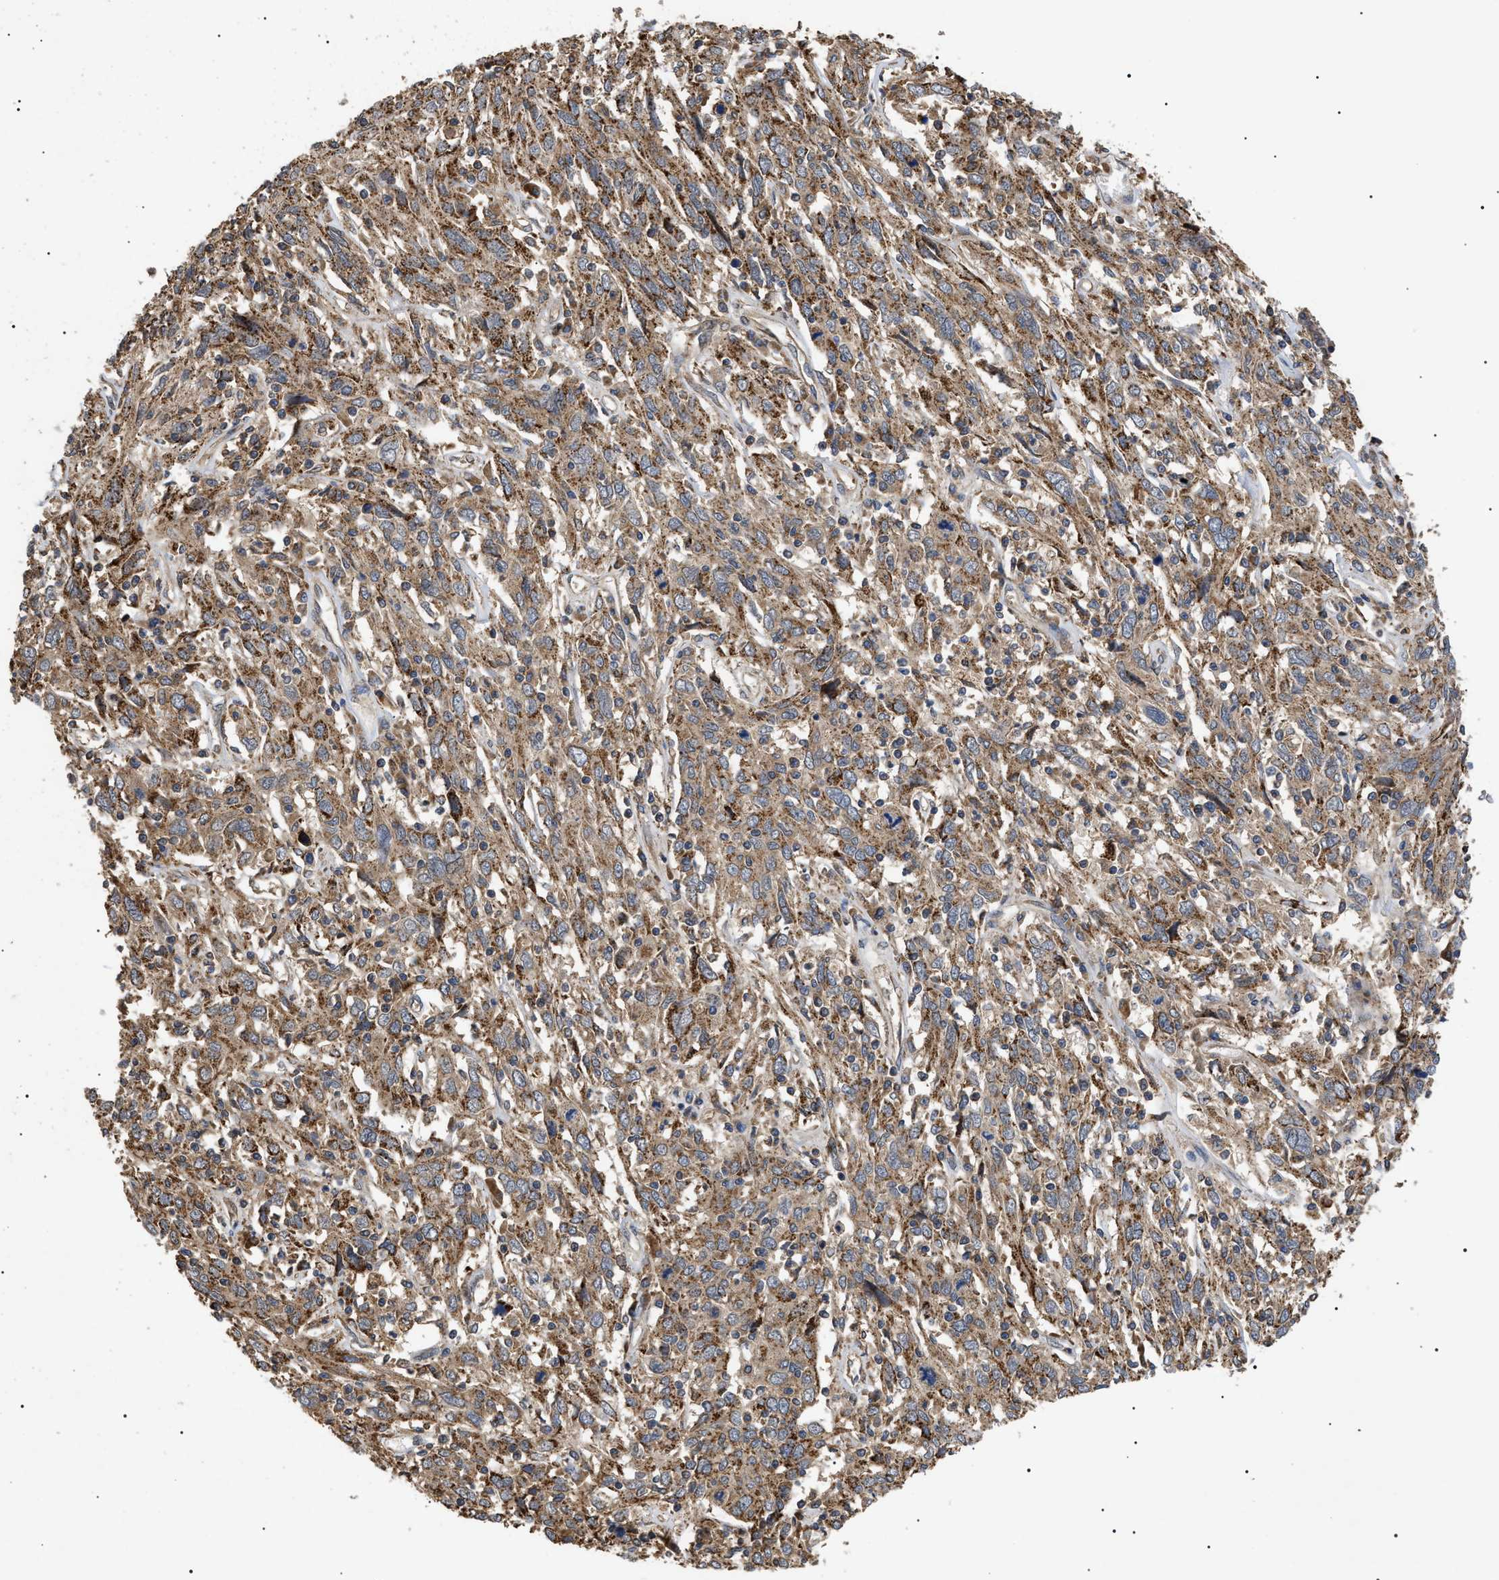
{"staining": {"intensity": "moderate", "quantity": ">75%", "location": "cytoplasmic/membranous"}, "tissue": "cervical cancer", "cell_type": "Tumor cells", "image_type": "cancer", "snomed": [{"axis": "morphology", "description": "Squamous cell carcinoma, NOS"}, {"axis": "topography", "description": "Cervix"}], "caption": "Human cervical squamous cell carcinoma stained with a protein marker shows moderate staining in tumor cells.", "gene": "ASTL", "patient": {"sex": "female", "age": 46}}